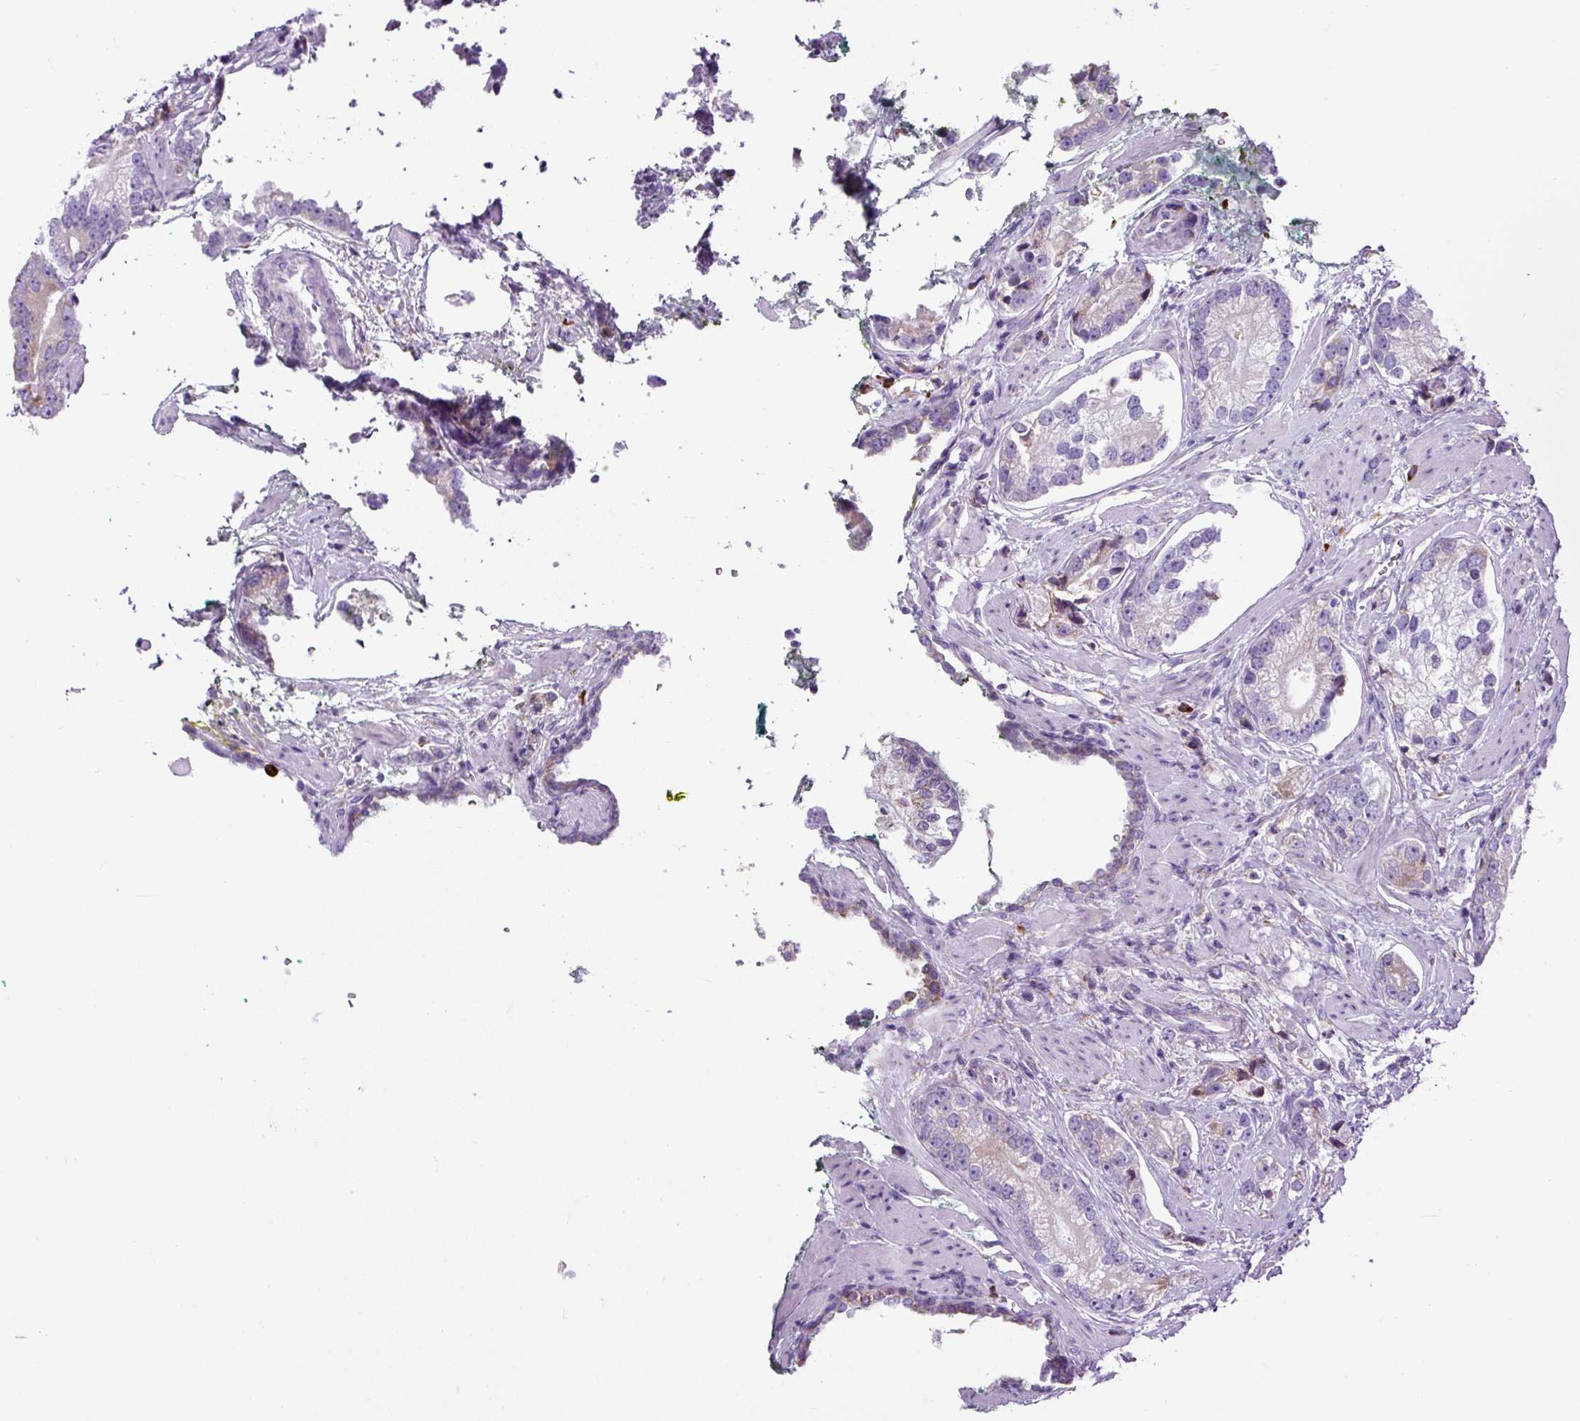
{"staining": {"intensity": "weak", "quantity": "<25%", "location": "cytoplasmic/membranous"}, "tissue": "prostate cancer", "cell_type": "Tumor cells", "image_type": "cancer", "snomed": [{"axis": "morphology", "description": "Adenocarcinoma, High grade"}, {"axis": "topography", "description": "Prostate"}], "caption": "Prostate cancer was stained to show a protein in brown. There is no significant expression in tumor cells.", "gene": "DDOST", "patient": {"sex": "male", "age": 75}}